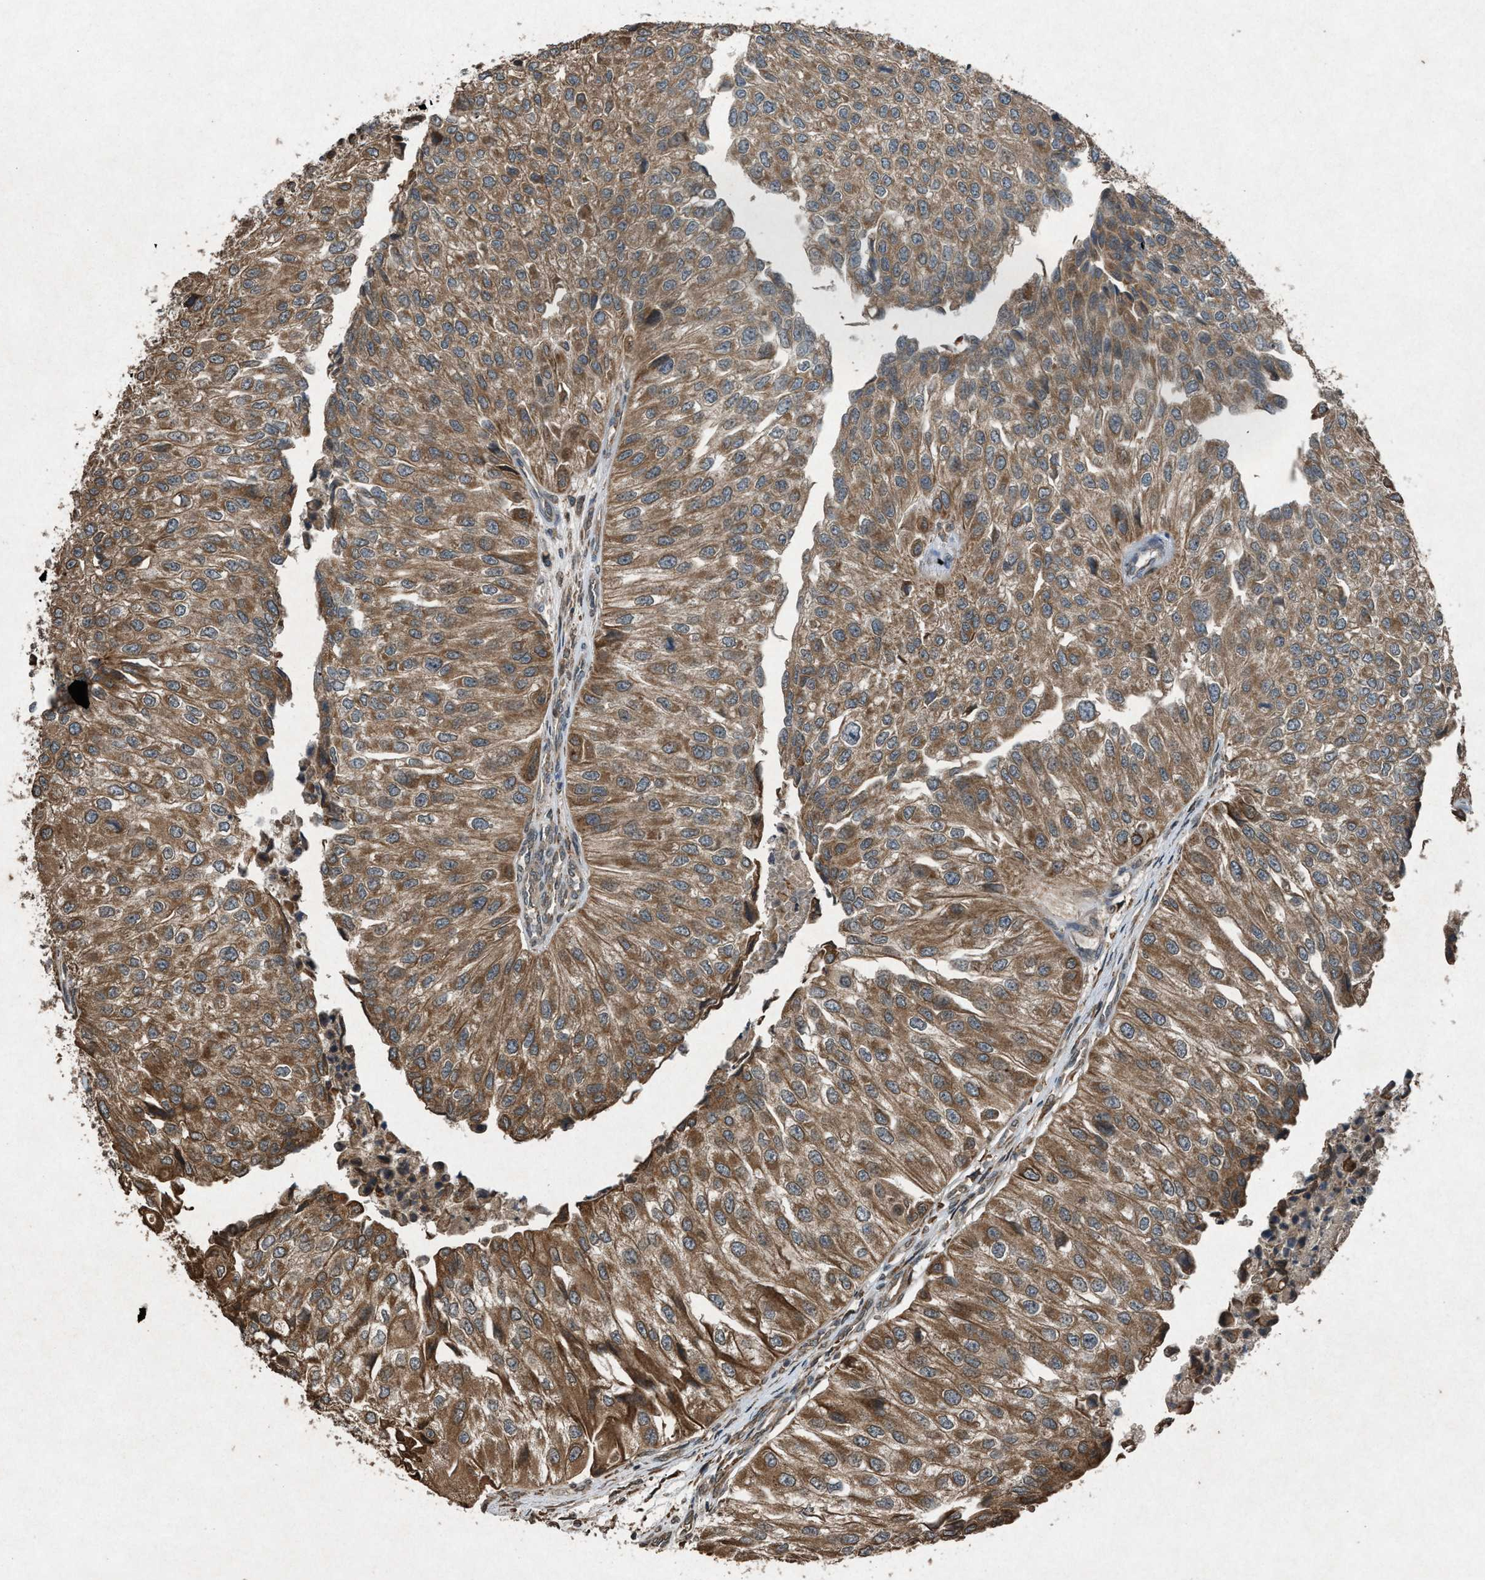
{"staining": {"intensity": "moderate", "quantity": ">75%", "location": "cytoplasmic/membranous"}, "tissue": "urothelial cancer", "cell_type": "Tumor cells", "image_type": "cancer", "snomed": [{"axis": "morphology", "description": "Urothelial carcinoma, High grade"}, {"axis": "topography", "description": "Kidney"}, {"axis": "topography", "description": "Urinary bladder"}], "caption": "A histopathology image showing moderate cytoplasmic/membranous expression in about >75% of tumor cells in urothelial cancer, as visualized by brown immunohistochemical staining.", "gene": "CALR", "patient": {"sex": "male", "age": 77}}